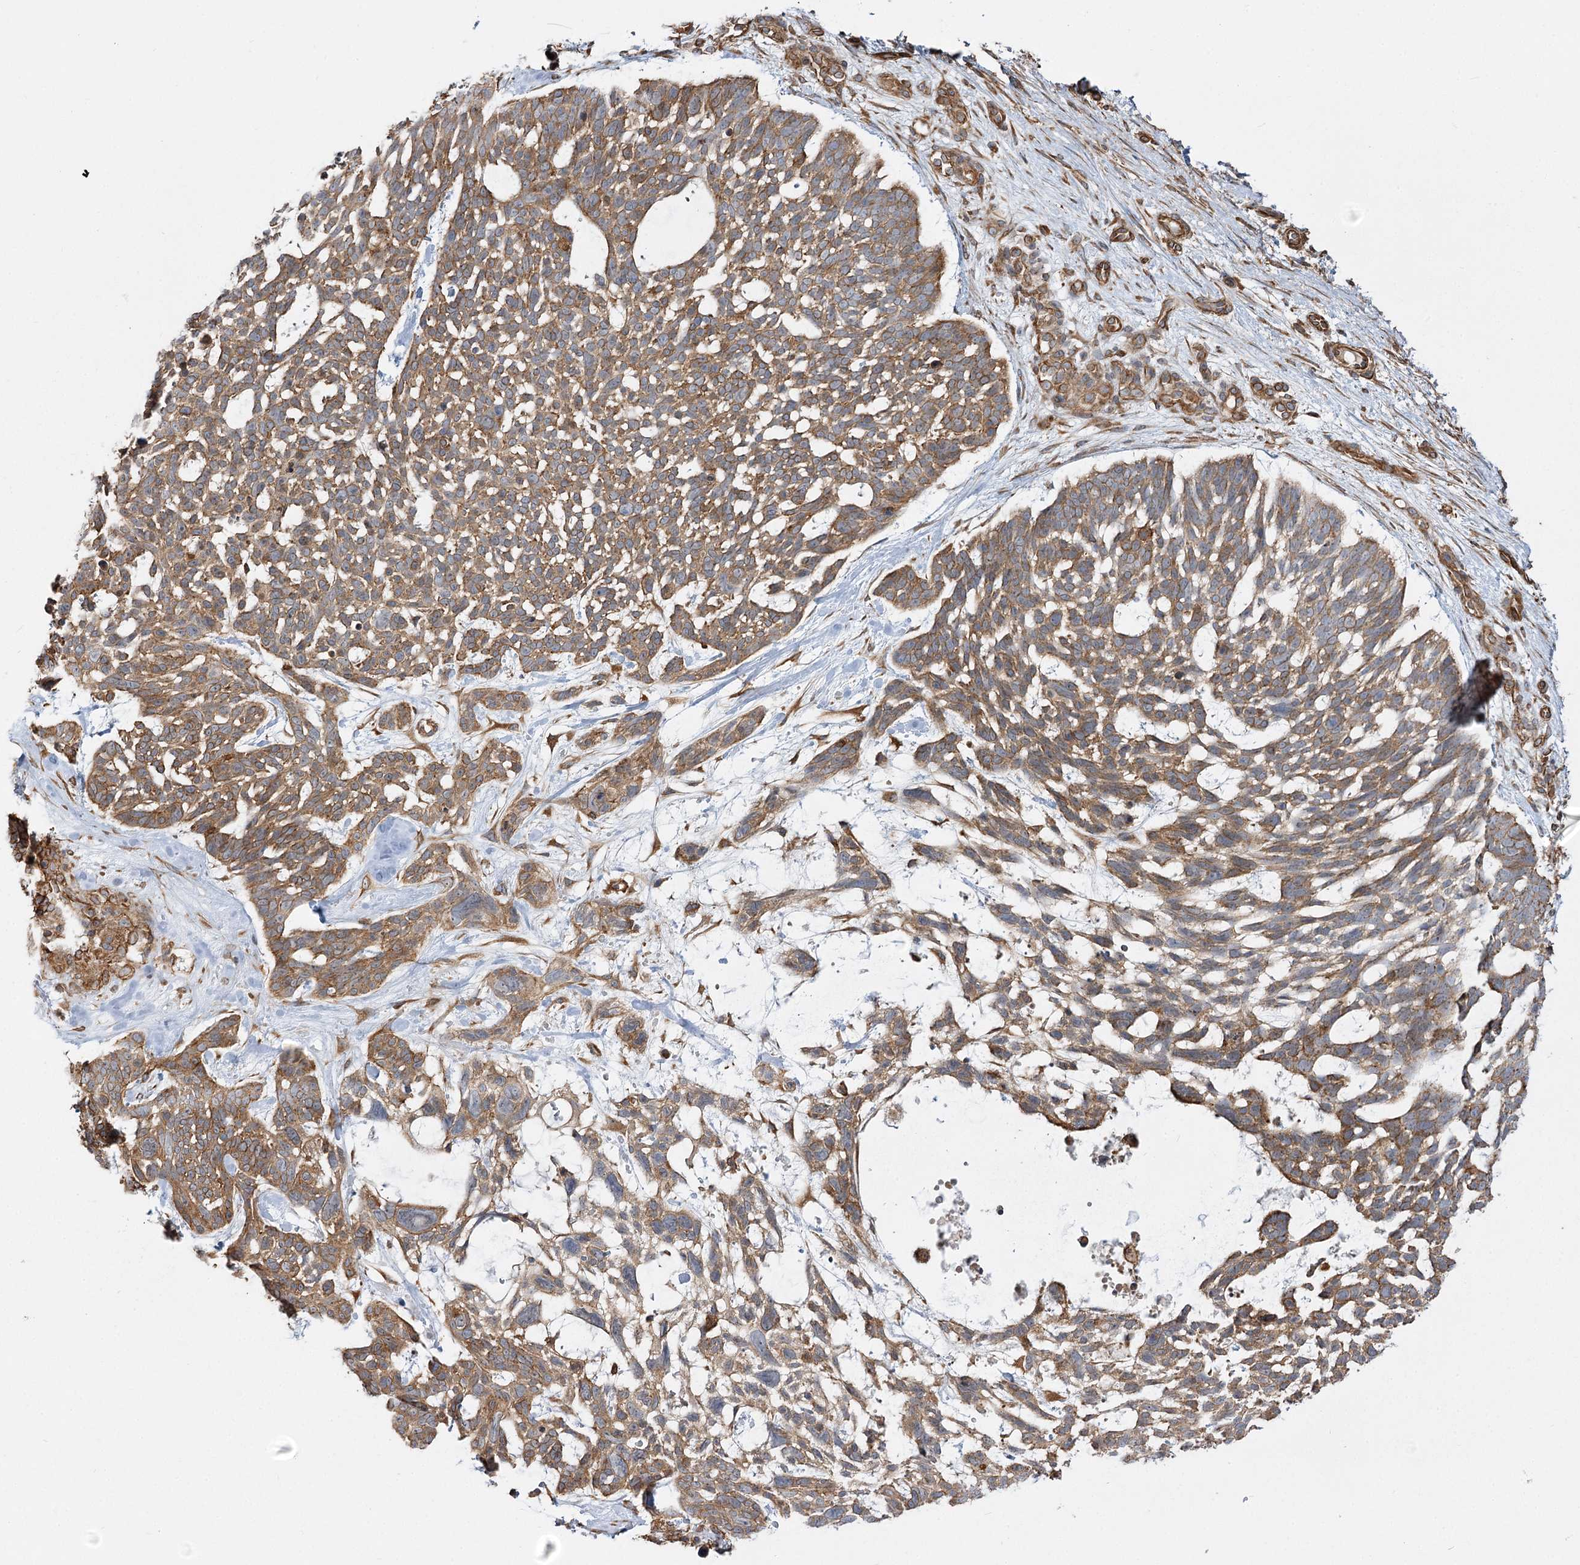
{"staining": {"intensity": "moderate", "quantity": ">75%", "location": "cytoplasmic/membranous"}, "tissue": "skin cancer", "cell_type": "Tumor cells", "image_type": "cancer", "snomed": [{"axis": "morphology", "description": "Basal cell carcinoma"}, {"axis": "topography", "description": "Skin"}], "caption": "Protein staining of skin cancer tissue demonstrates moderate cytoplasmic/membranous positivity in approximately >75% of tumor cells.", "gene": "SH3BP5L", "patient": {"sex": "male", "age": 88}}